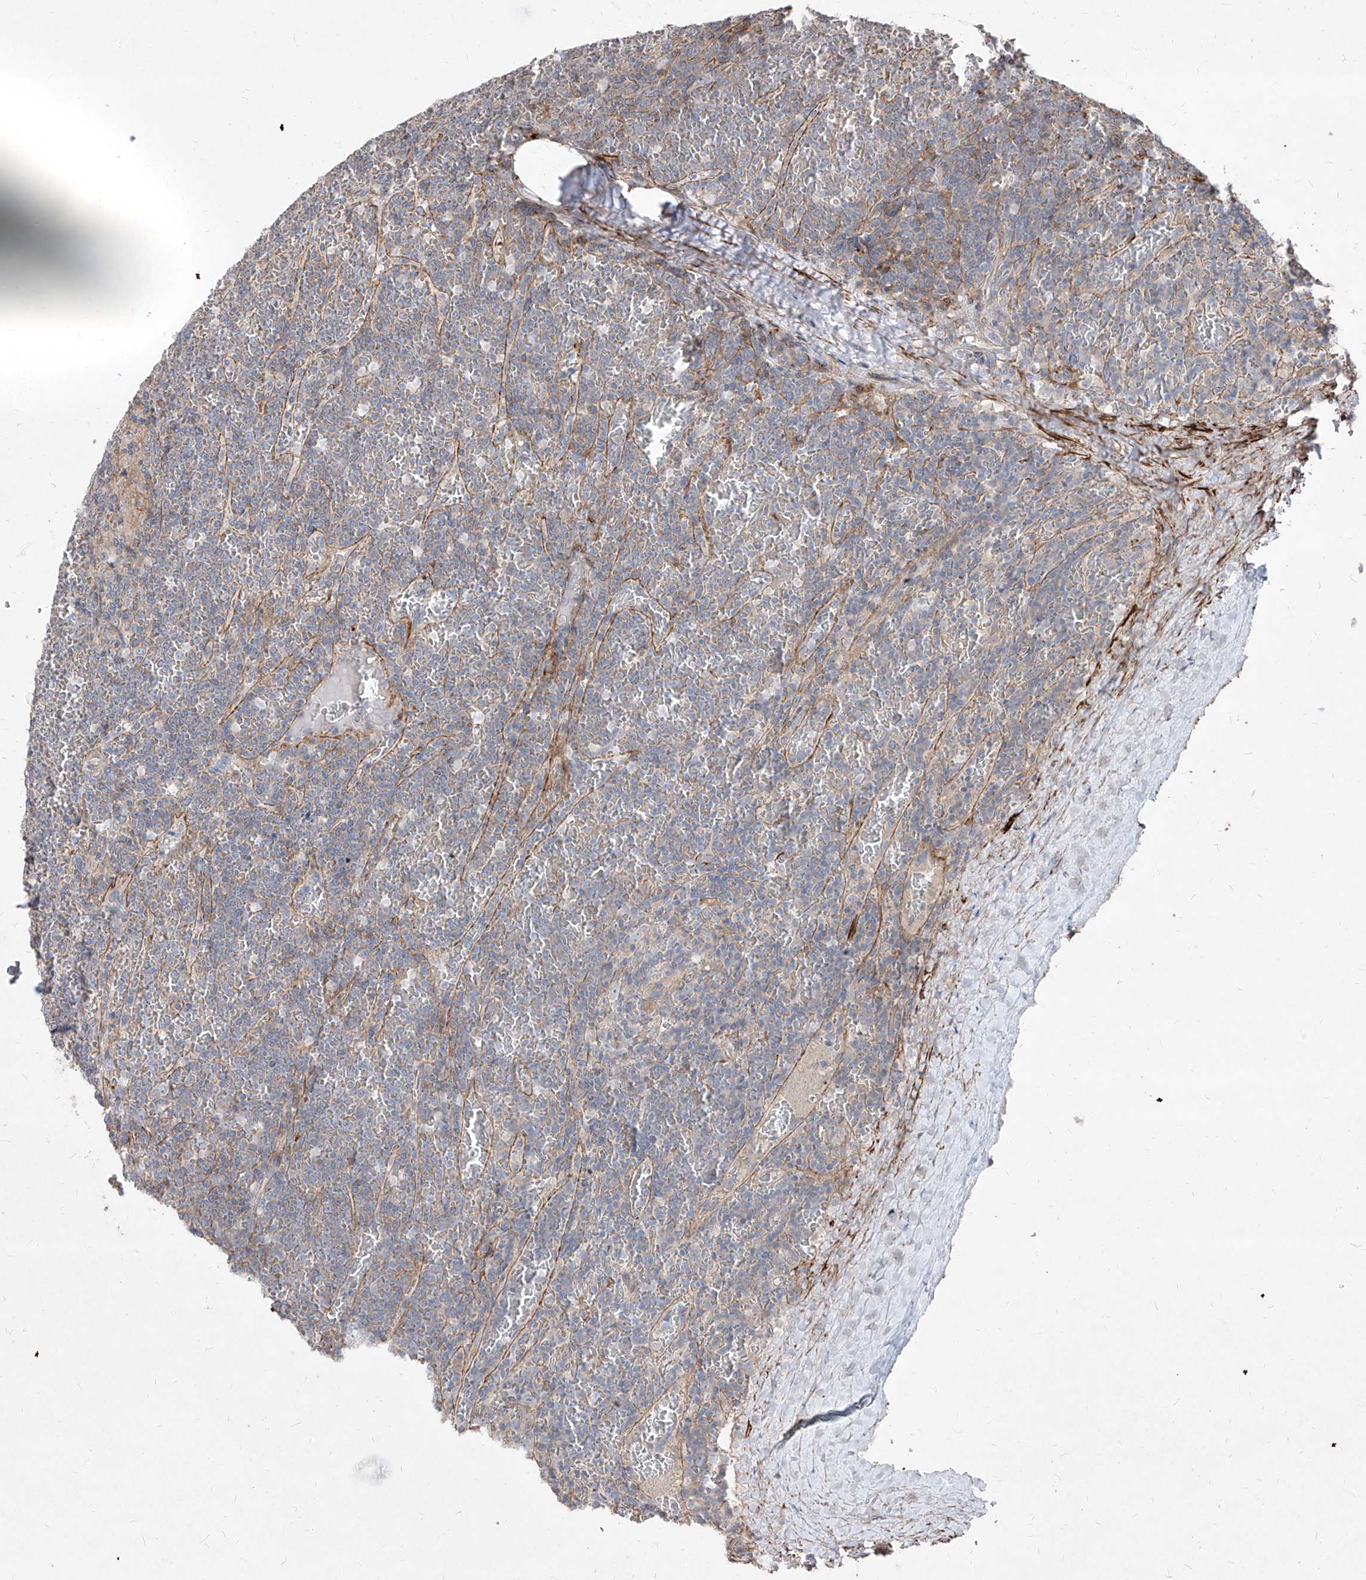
{"staining": {"intensity": "negative", "quantity": "none", "location": "none"}, "tissue": "lymphoma", "cell_type": "Tumor cells", "image_type": "cancer", "snomed": [{"axis": "morphology", "description": "Malignant lymphoma, non-Hodgkin's type, Low grade"}, {"axis": "topography", "description": "Spleen"}], "caption": "Protein analysis of malignant lymphoma, non-Hodgkin's type (low-grade) displays no significant positivity in tumor cells.", "gene": "UFD1", "patient": {"sex": "female", "age": 19}}